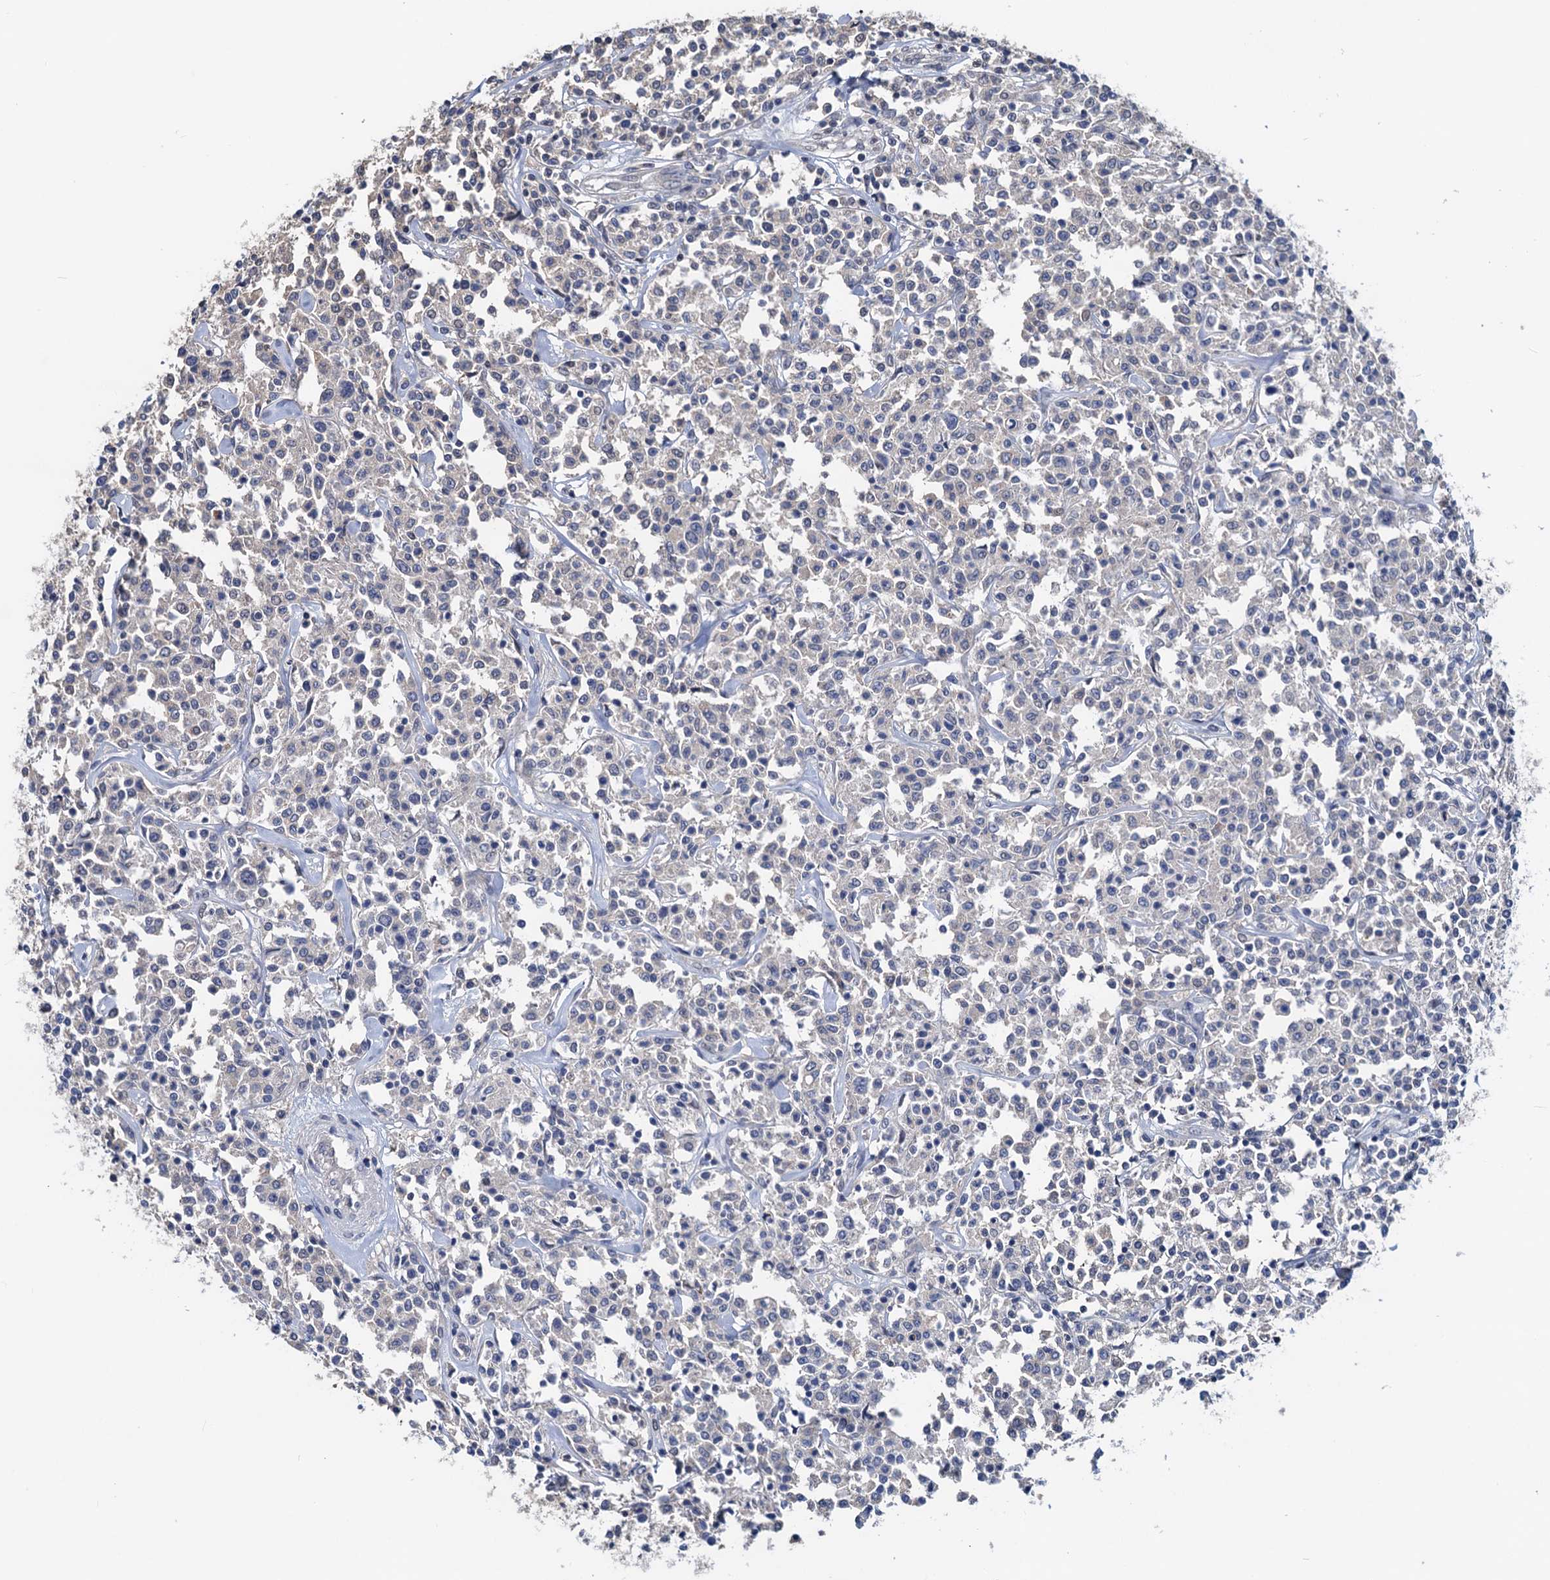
{"staining": {"intensity": "negative", "quantity": "none", "location": "none"}, "tissue": "lymphoma", "cell_type": "Tumor cells", "image_type": "cancer", "snomed": [{"axis": "morphology", "description": "Malignant lymphoma, non-Hodgkin's type, Low grade"}, {"axis": "topography", "description": "Small intestine"}], "caption": "This is an immunohistochemistry (IHC) micrograph of human low-grade malignant lymphoma, non-Hodgkin's type. There is no staining in tumor cells.", "gene": "RTKN2", "patient": {"sex": "female", "age": 59}}